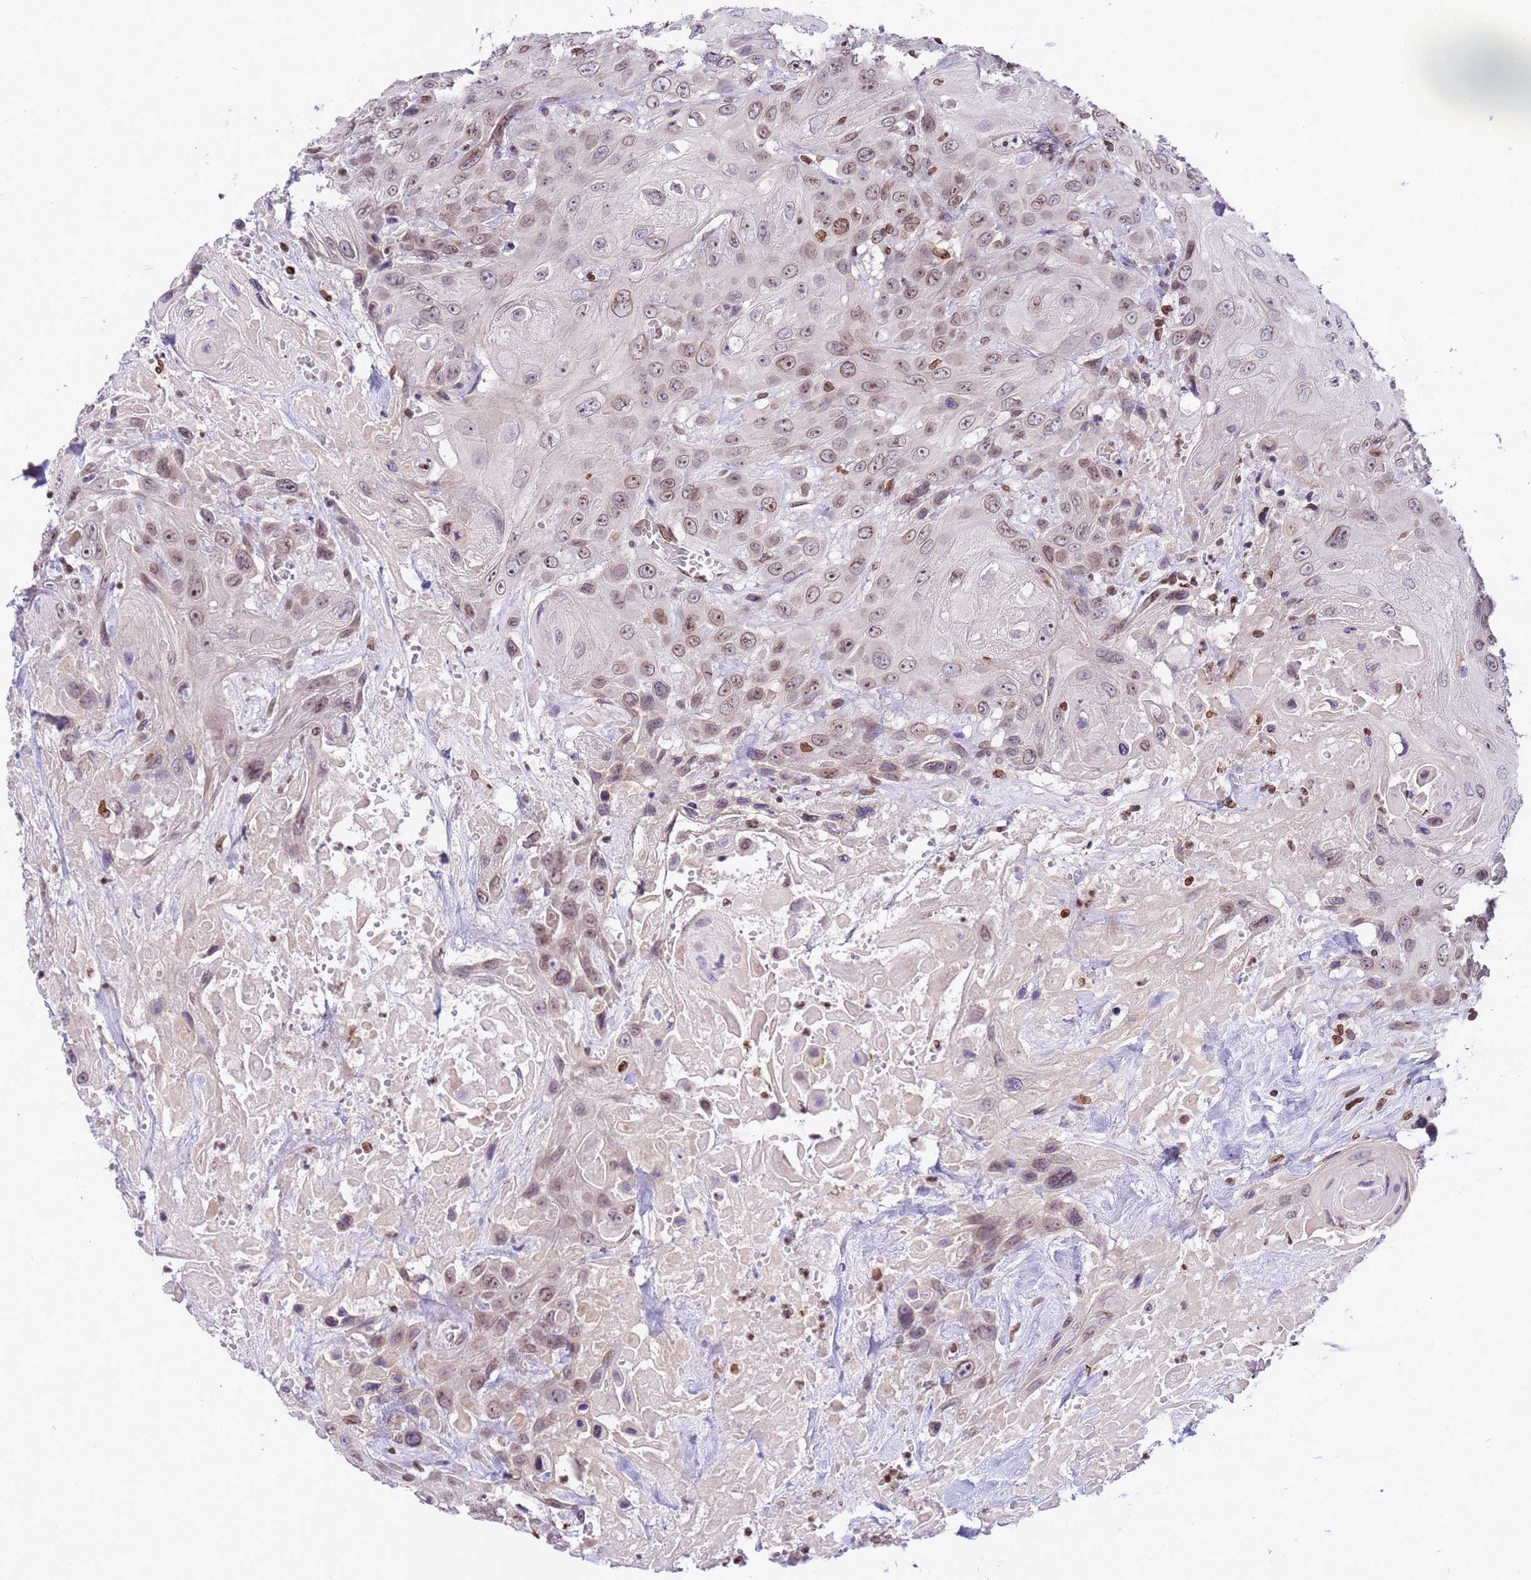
{"staining": {"intensity": "moderate", "quantity": ">75%", "location": "cytoplasmic/membranous,nuclear"}, "tissue": "head and neck cancer", "cell_type": "Tumor cells", "image_type": "cancer", "snomed": [{"axis": "morphology", "description": "Squamous cell carcinoma, NOS"}, {"axis": "topography", "description": "Head-Neck"}], "caption": "A medium amount of moderate cytoplasmic/membranous and nuclear staining is appreciated in about >75% of tumor cells in head and neck cancer (squamous cell carcinoma) tissue.", "gene": "DHX37", "patient": {"sex": "male", "age": 81}}